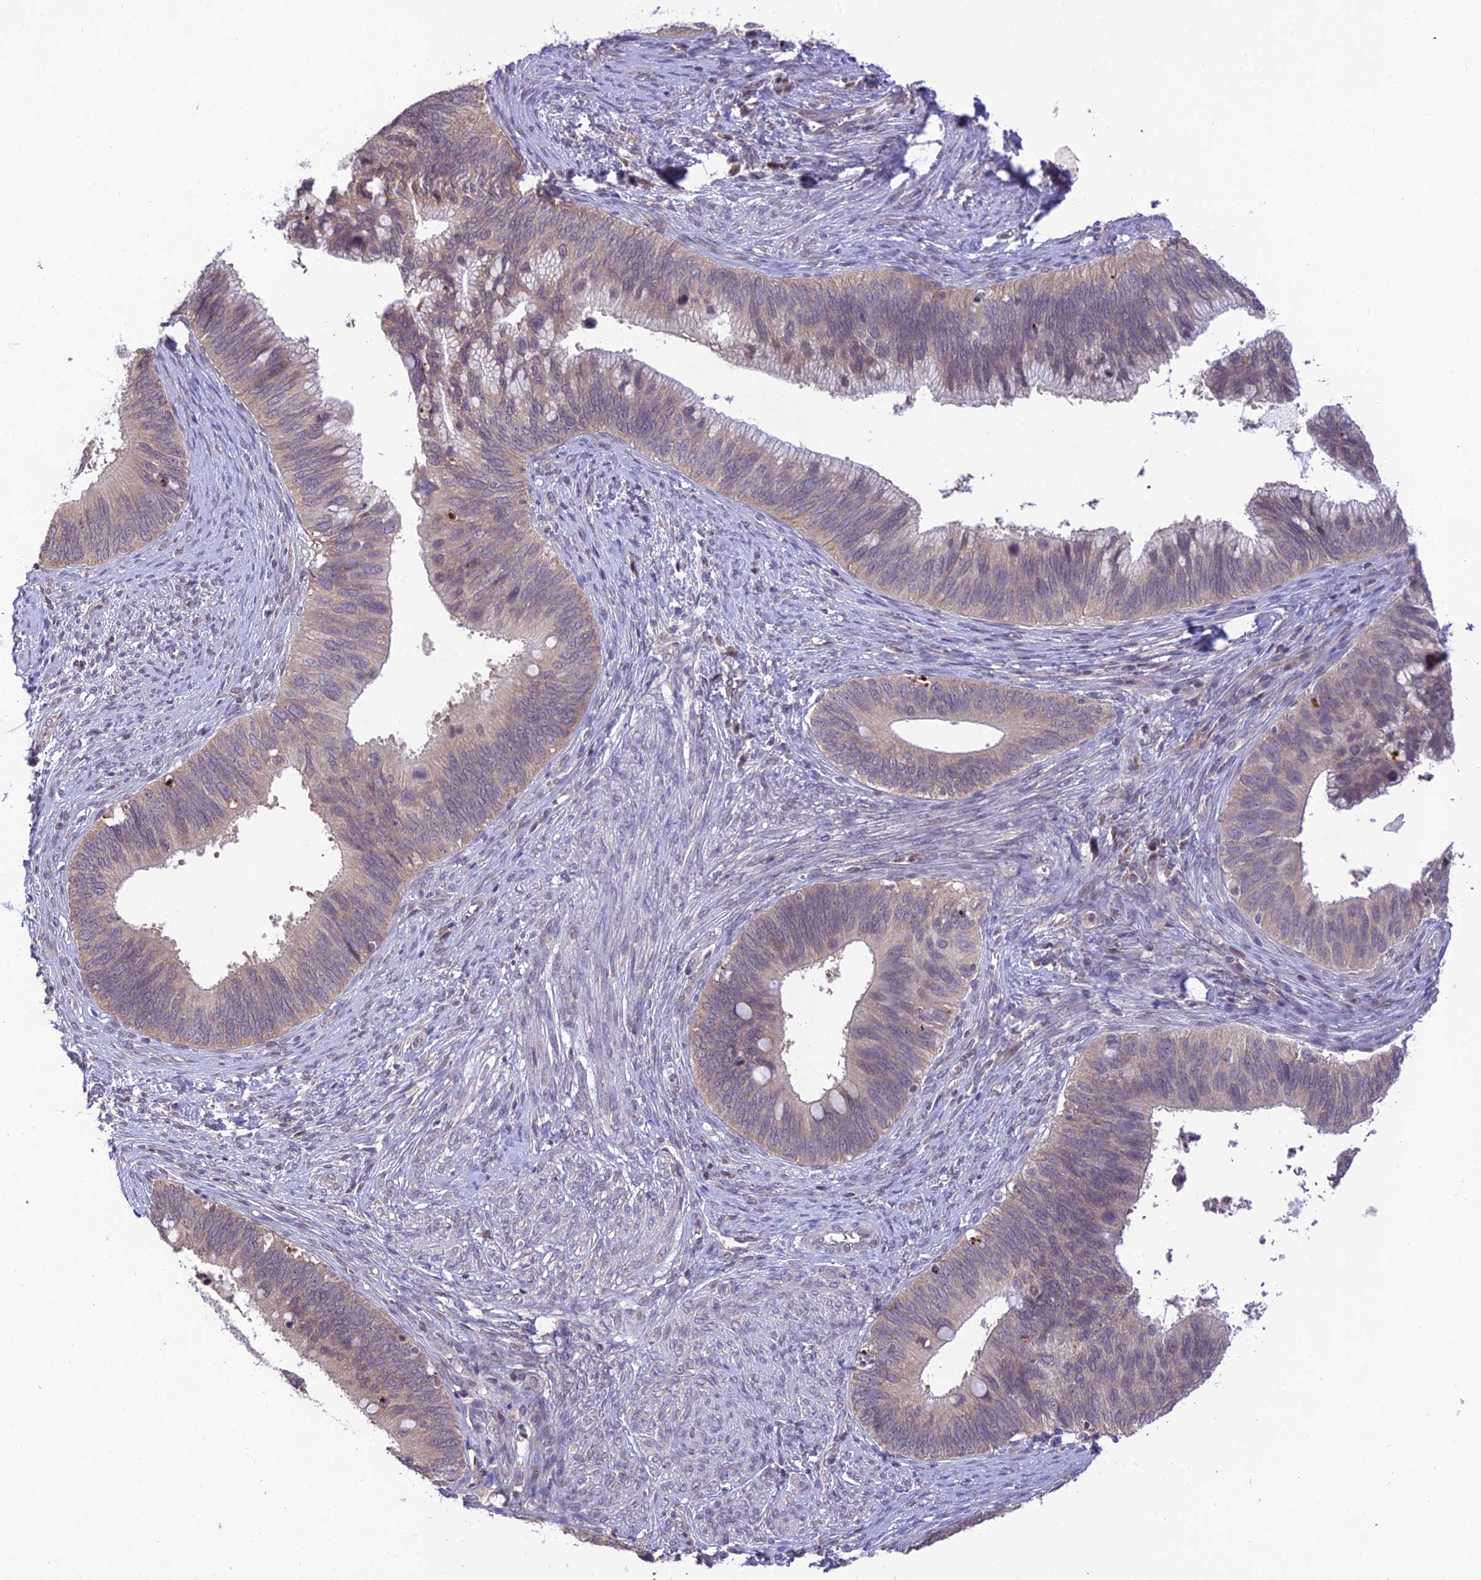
{"staining": {"intensity": "weak", "quantity": ">75%", "location": "cytoplasmic/membranous"}, "tissue": "cervical cancer", "cell_type": "Tumor cells", "image_type": "cancer", "snomed": [{"axis": "morphology", "description": "Adenocarcinoma, NOS"}, {"axis": "topography", "description": "Cervix"}], "caption": "Cervical cancer (adenocarcinoma) stained with a brown dye displays weak cytoplasmic/membranous positive expression in approximately >75% of tumor cells.", "gene": "TEKT1", "patient": {"sex": "female", "age": 42}}